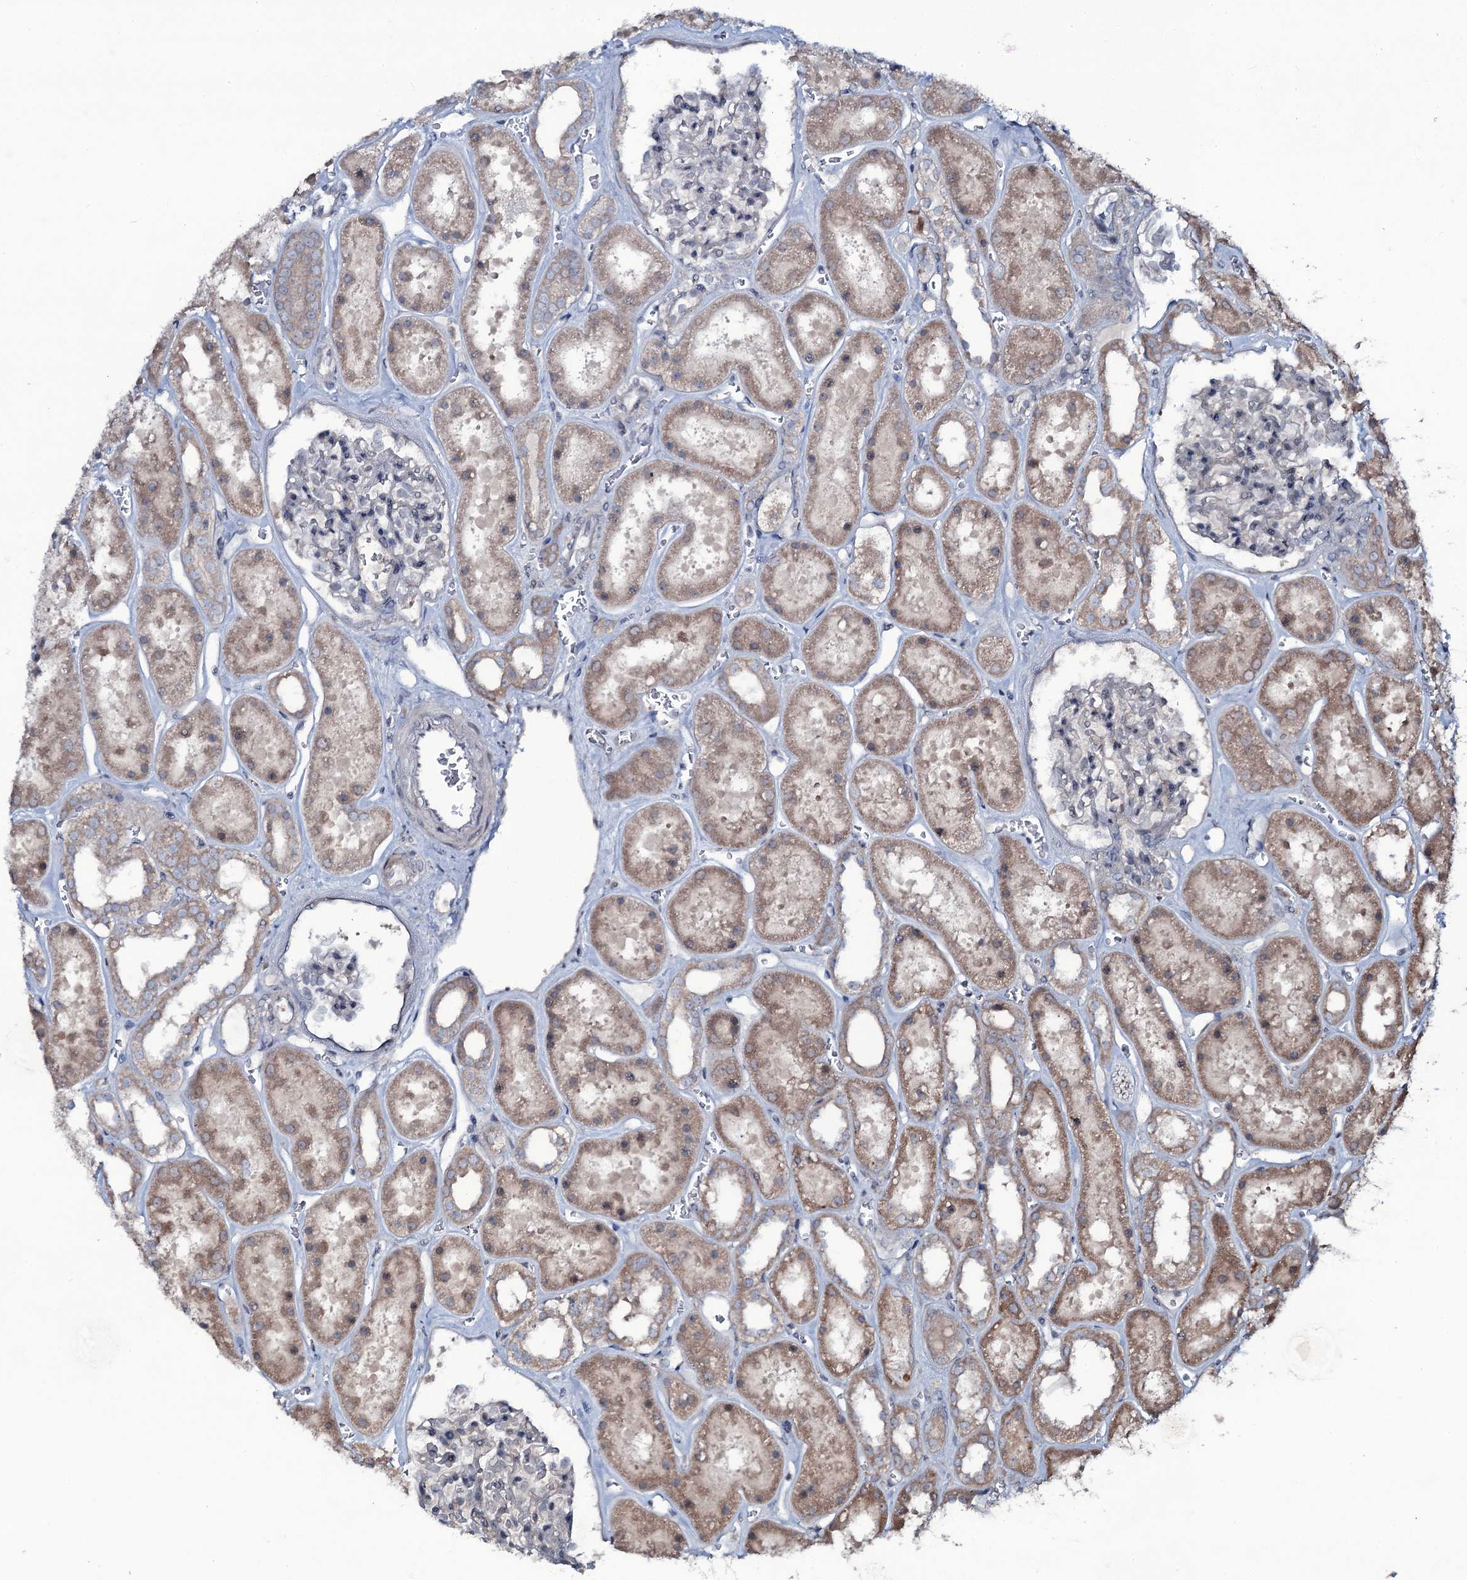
{"staining": {"intensity": "negative", "quantity": "none", "location": "none"}, "tissue": "kidney", "cell_type": "Cells in glomeruli", "image_type": "normal", "snomed": [{"axis": "morphology", "description": "Normal tissue, NOS"}, {"axis": "topography", "description": "Kidney"}], "caption": "An image of kidney stained for a protein demonstrates no brown staining in cells in glomeruli. (DAB (3,3'-diaminobenzidine) immunohistochemistry (IHC), high magnification).", "gene": "SNAP23", "patient": {"sex": "female", "age": 41}}